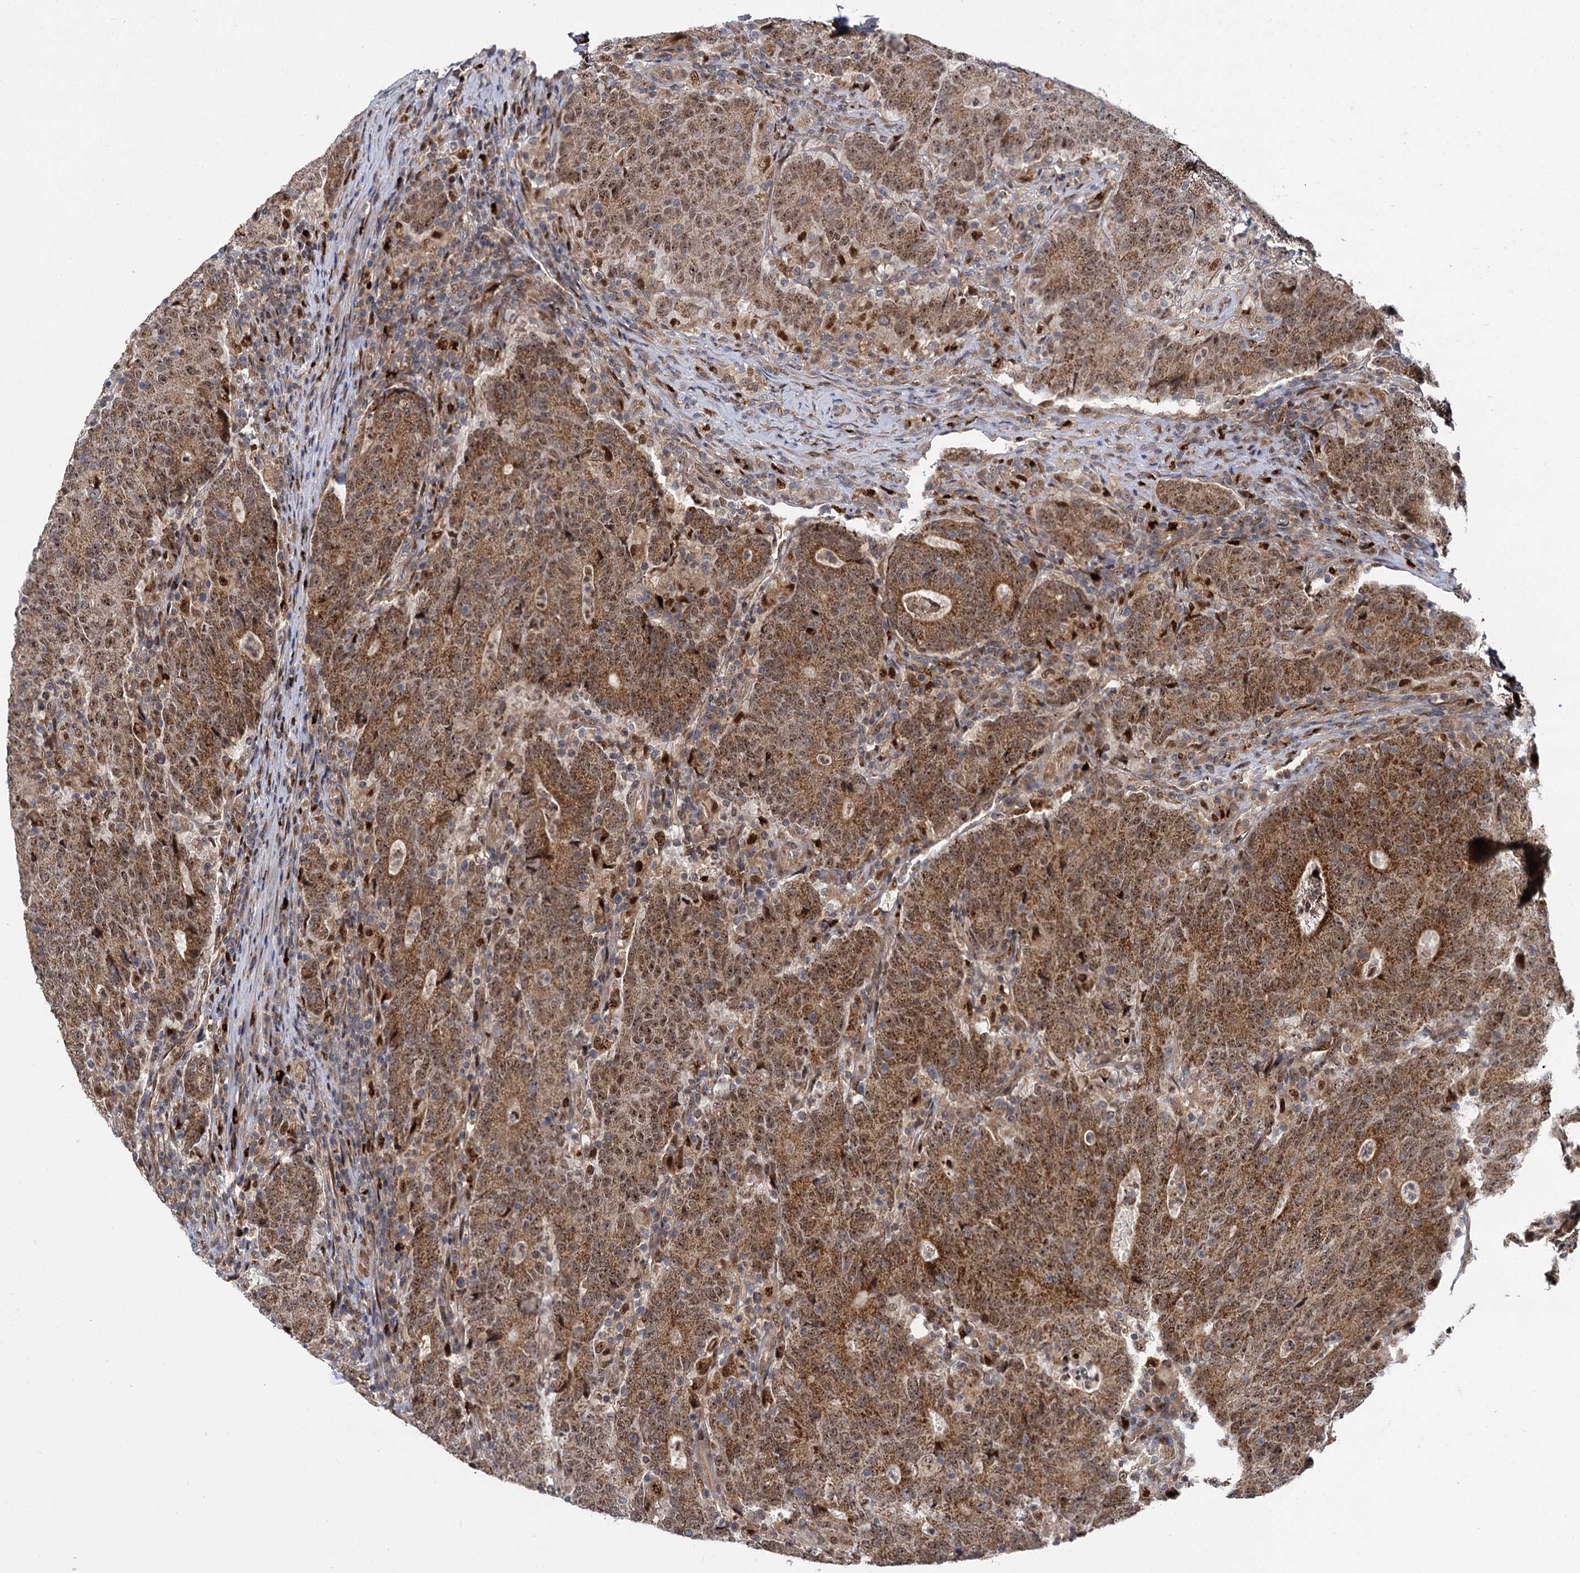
{"staining": {"intensity": "moderate", "quantity": ">75%", "location": "cytoplasmic/membranous,nuclear"}, "tissue": "colorectal cancer", "cell_type": "Tumor cells", "image_type": "cancer", "snomed": [{"axis": "morphology", "description": "Adenocarcinoma, NOS"}, {"axis": "topography", "description": "Colon"}], "caption": "This image shows IHC staining of adenocarcinoma (colorectal), with medium moderate cytoplasmic/membranous and nuclear expression in approximately >75% of tumor cells.", "gene": "GAL3ST4", "patient": {"sex": "female", "age": 75}}